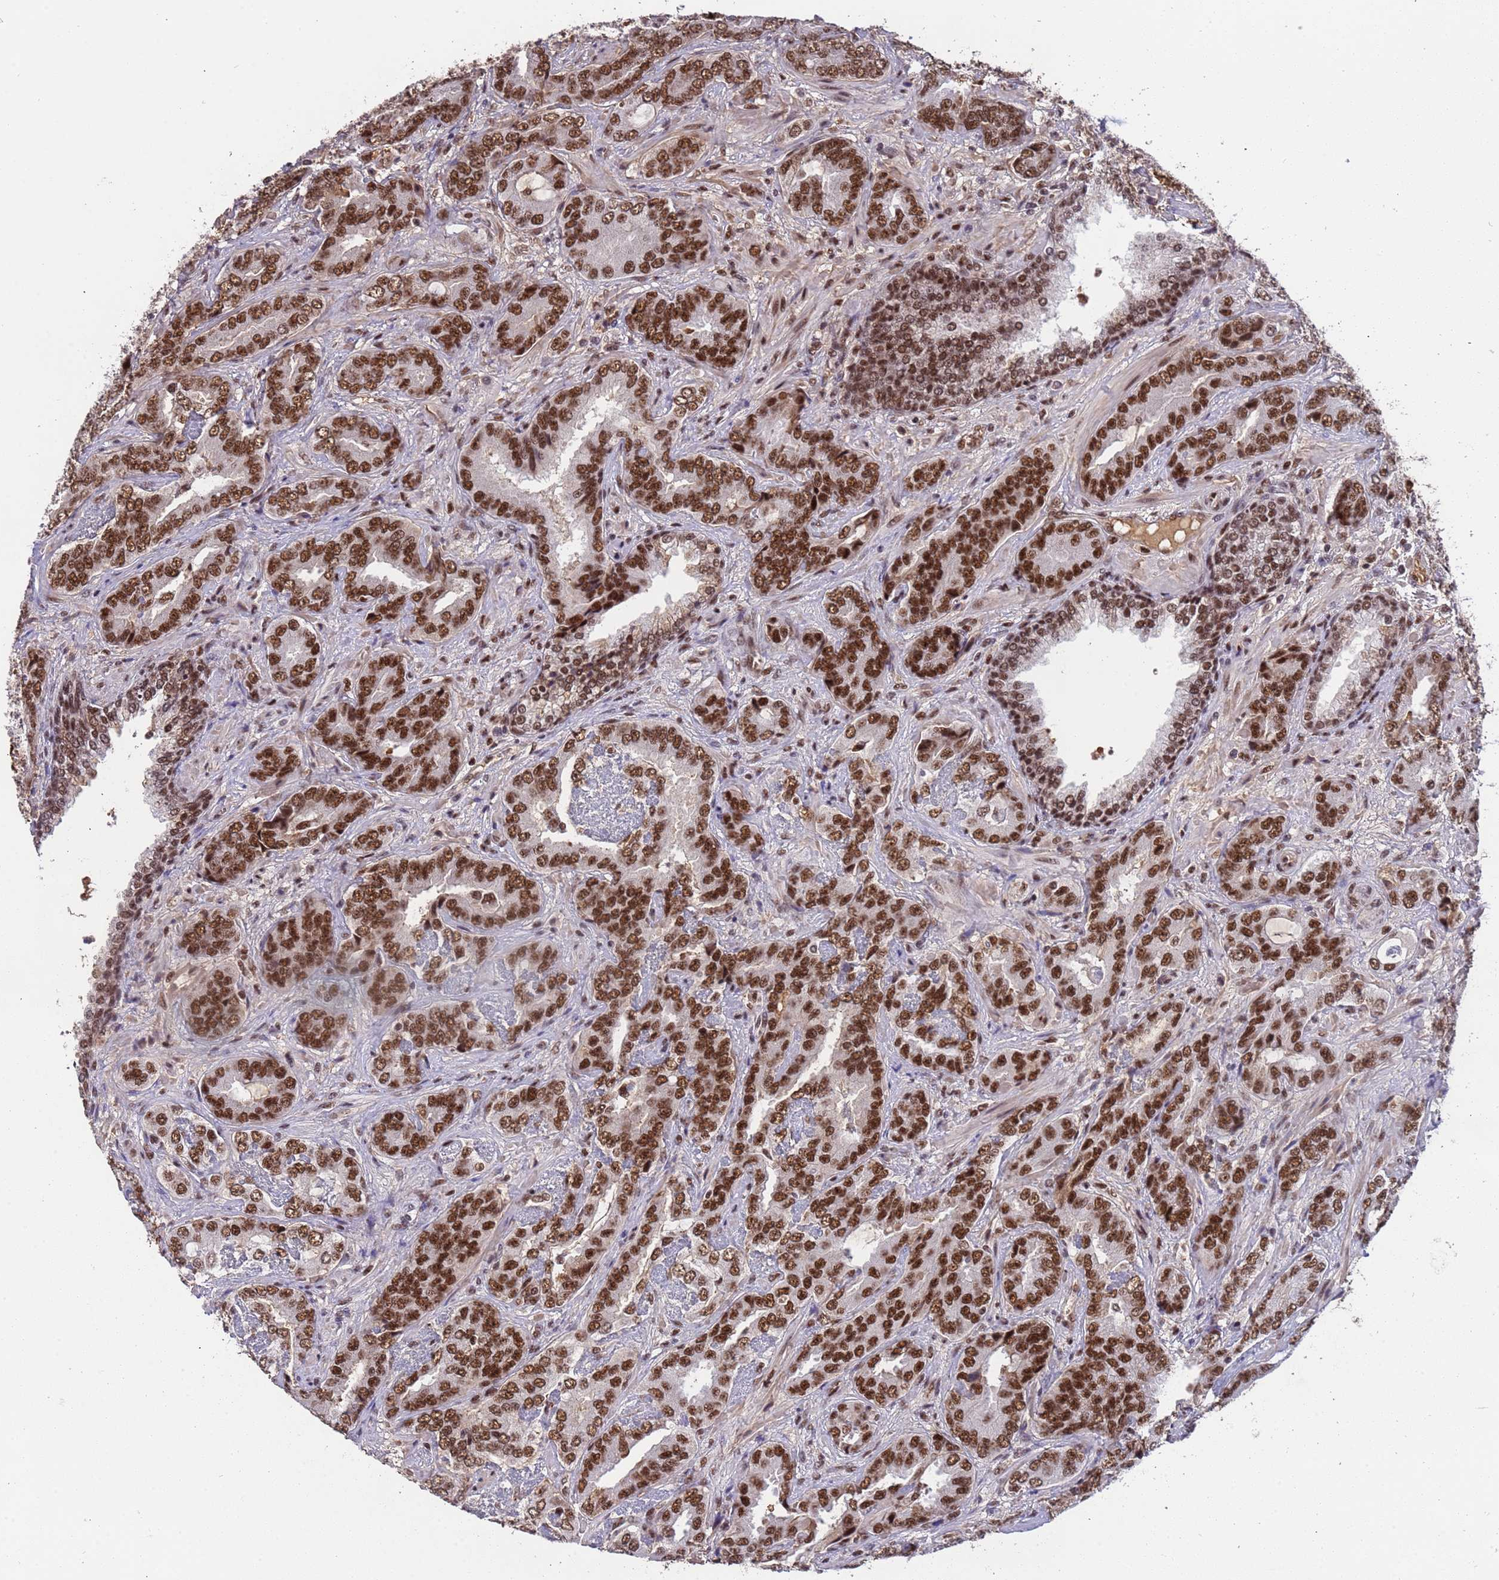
{"staining": {"intensity": "strong", "quantity": ">75%", "location": "nuclear"}, "tissue": "prostate cancer", "cell_type": "Tumor cells", "image_type": "cancer", "snomed": [{"axis": "morphology", "description": "Adenocarcinoma, High grade"}, {"axis": "topography", "description": "Prostate"}], "caption": "Immunohistochemistry (IHC) (DAB) staining of prostate cancer (high-grade adenocarcinoma) reveals strong nuclear protein positivity in about >75% of tumor cells.", "gene": "SRRT", "patient": {"sex": "male", "age": 71}}